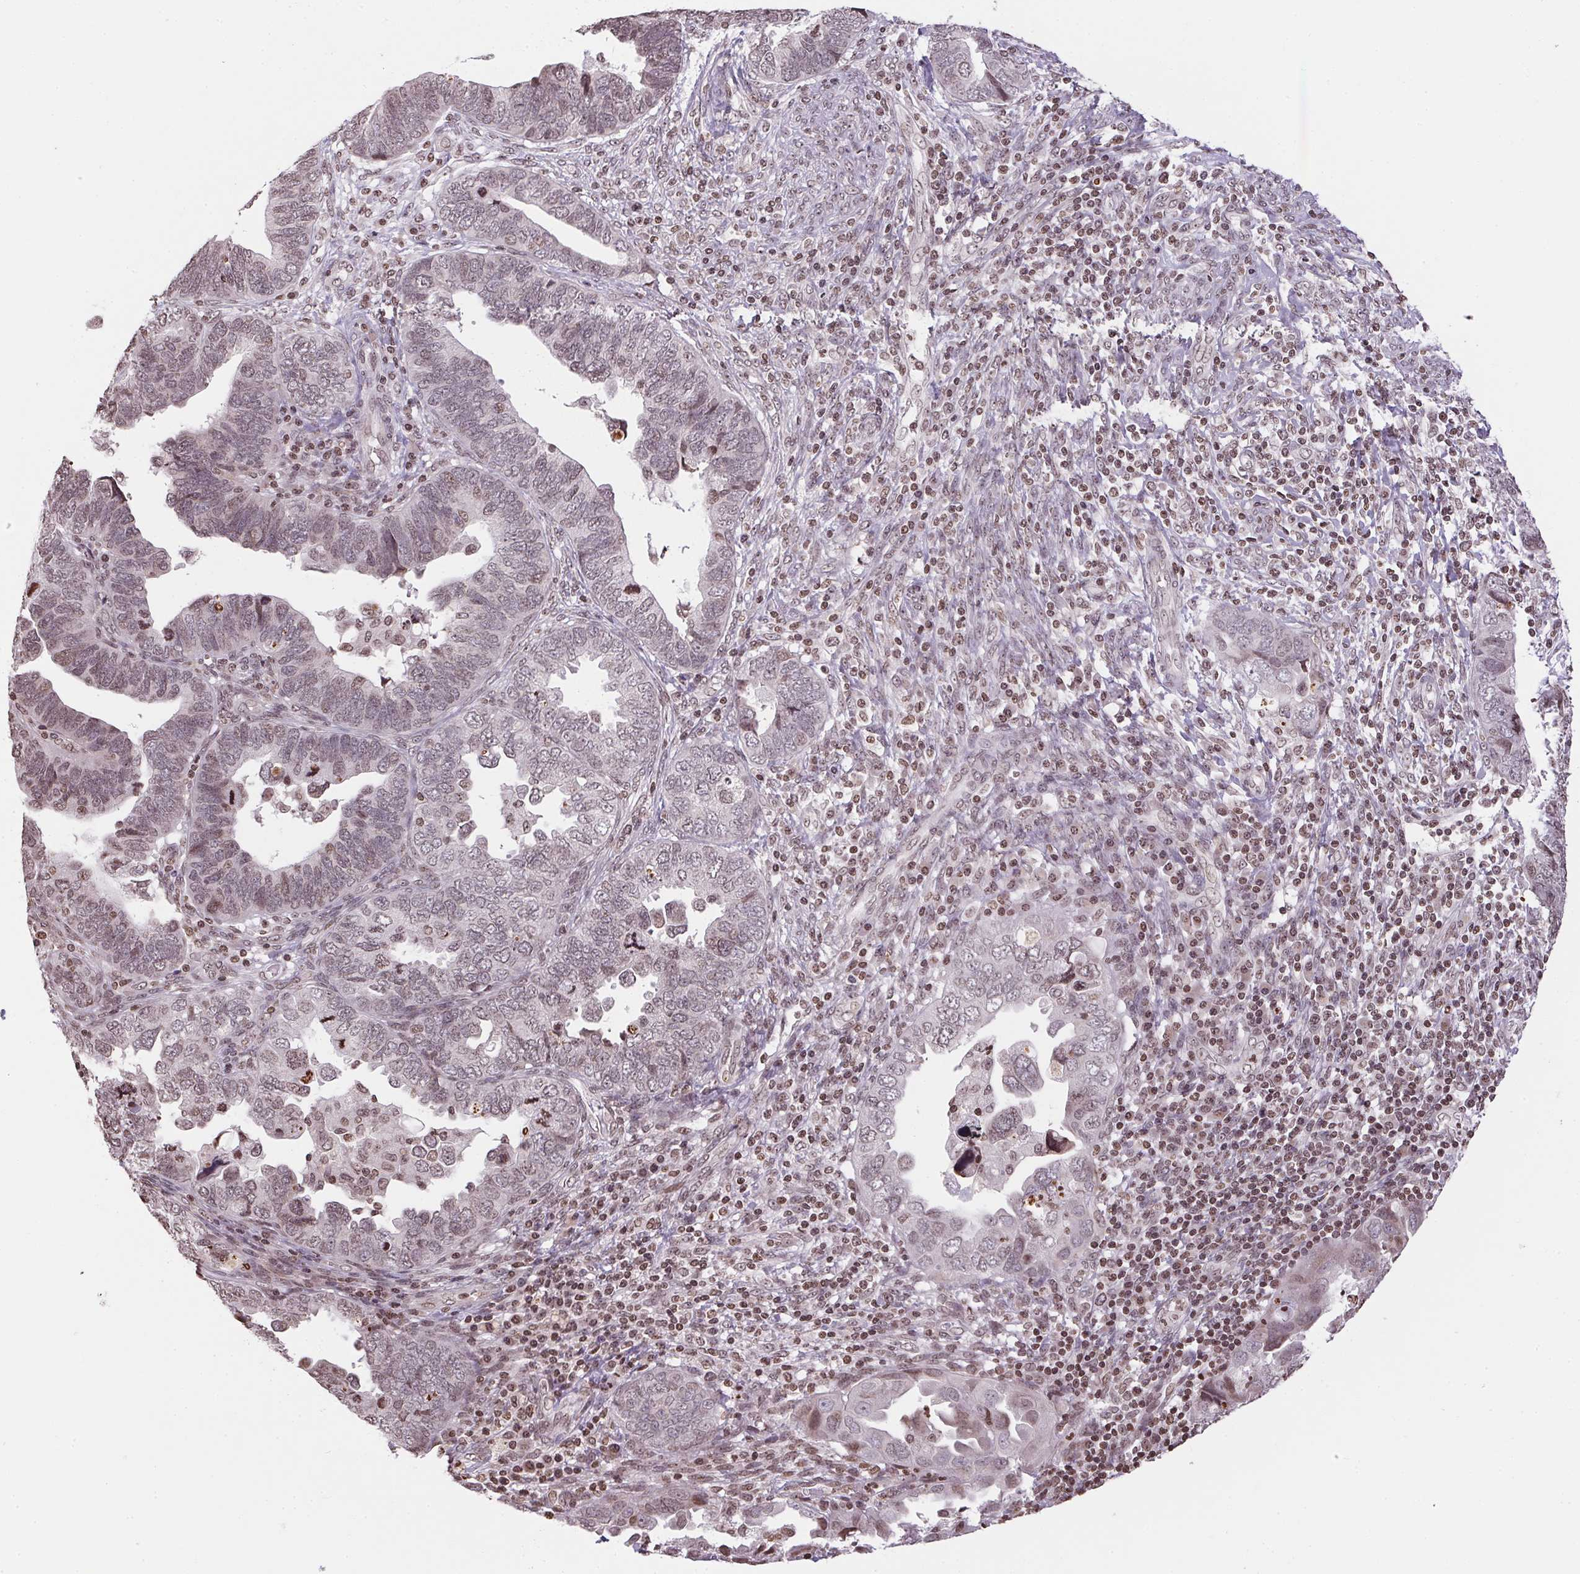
{"staining": {"intensity": "weak", "quantity": "25%-75%", "location": "nuclear"}, "tissue": "endometrial cancer", "cell_type": "Tumor cells", "image_type": "cancer", "snomed": [{"axis": "morphology", "description": "Adenocarcinoma, NOS"}, {"axis": "topography", "description": "Endometrium"}], "caption": "IHC of endometrial cancer (adenocarcinoma) shows low levels of weak nuclear positivity in approximately 25%-75% of tumor cells.", "gene": "RNF181", "patient": {"sex": "female", "age": 79}}